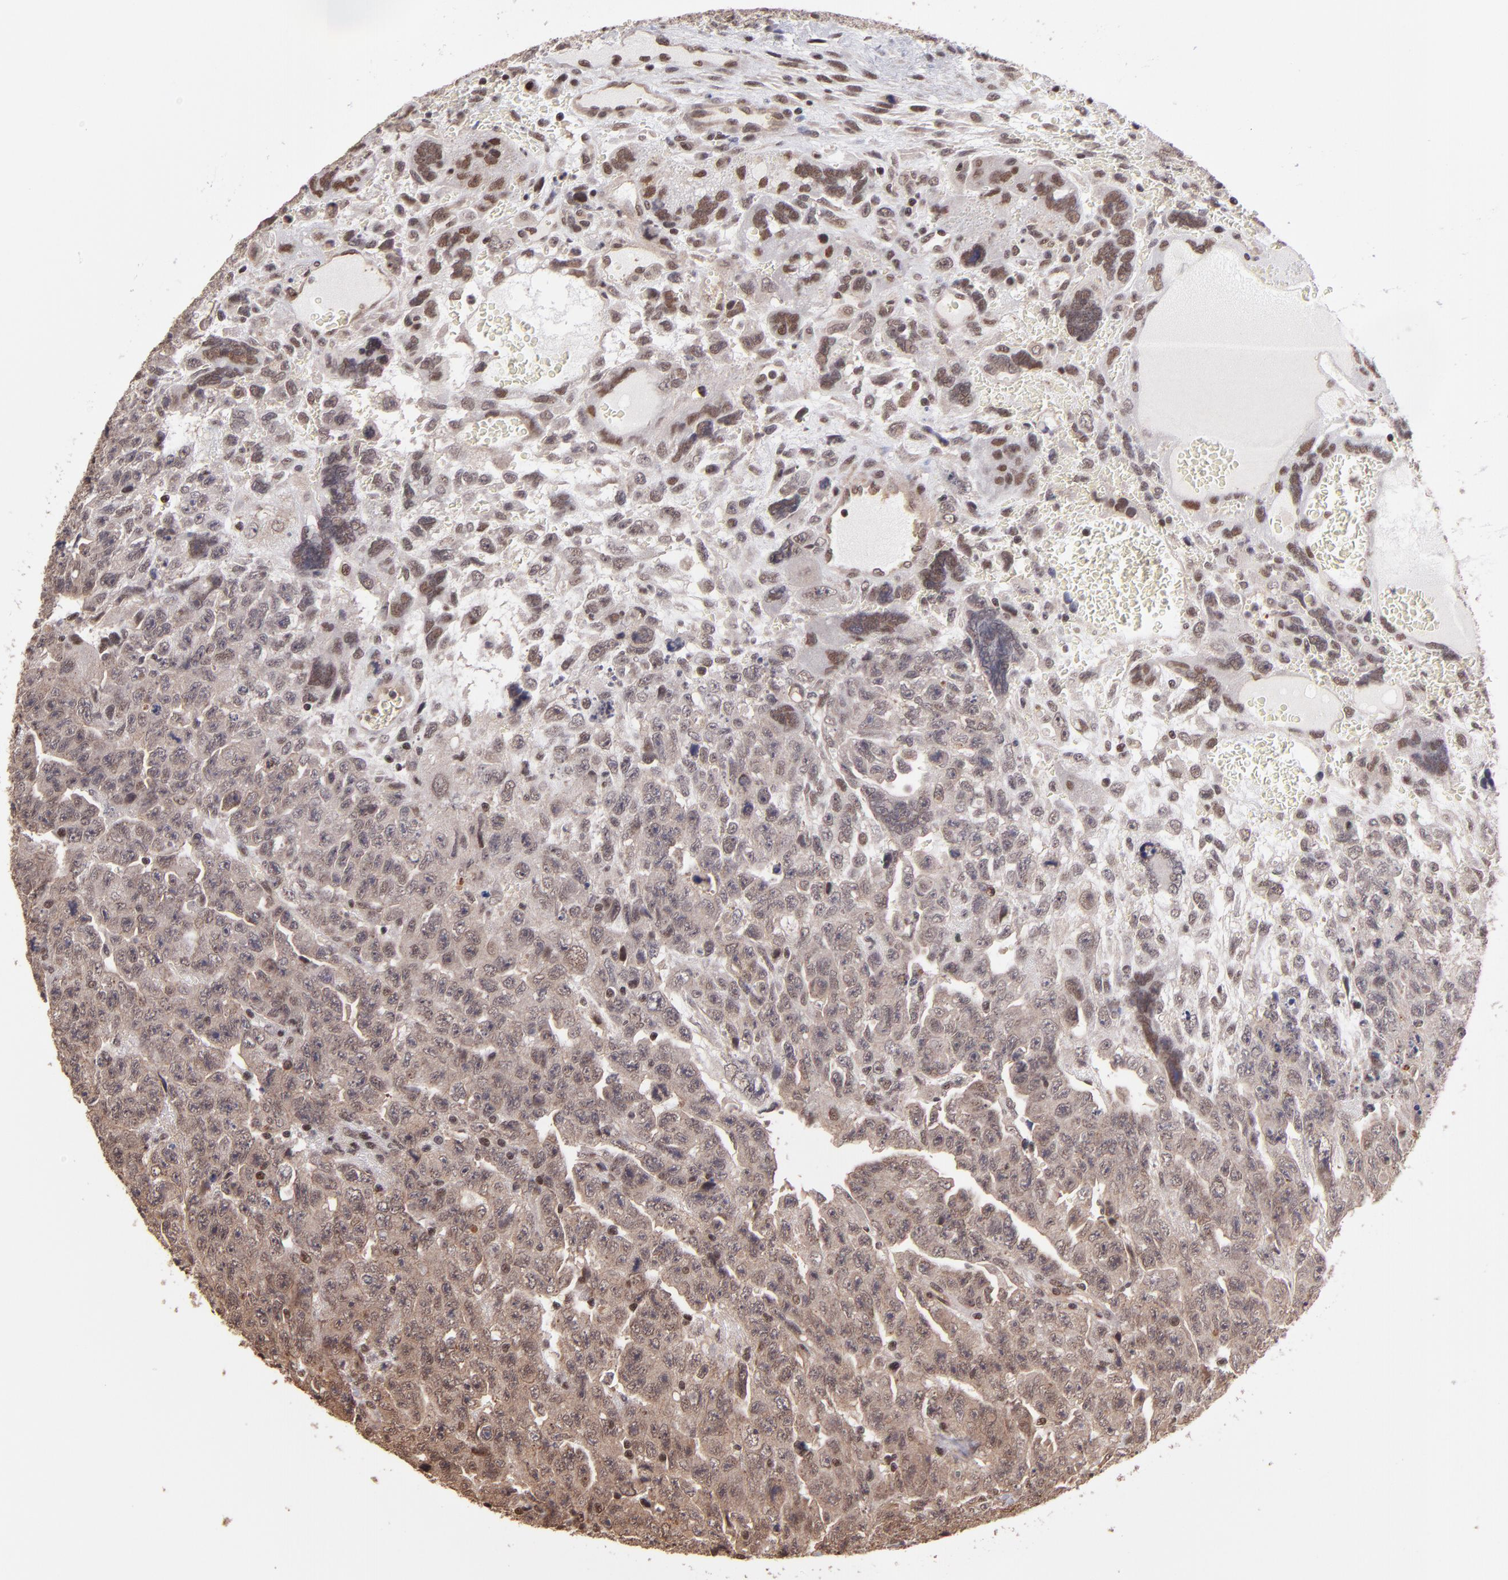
{"staining": {"intensity": "moderate", "quantity": "25%-75%", "location": "cytoplasmic/membranous,nuclear"}, "tissue": "testis cancer", "cell_type": "Tumor cells", "image_type": "cancer", "snomed": [{"axis": "morphology", "description": "Carcinoma, Embryonal, NOS"}, {"axis": "topography", "description": "Testis"}], "caption": "Testis embryonal carcinoma was stained to show a protein in brown. There is medium levels of moderate cytoplasmic/membranous and nuclear expression in approximately 25%-75% of tumor cells. (Brightfield microscopy of DAB IHC at high magnification).", "gene": "TERF2", "patient": {"sex": "male", "age": 28}}